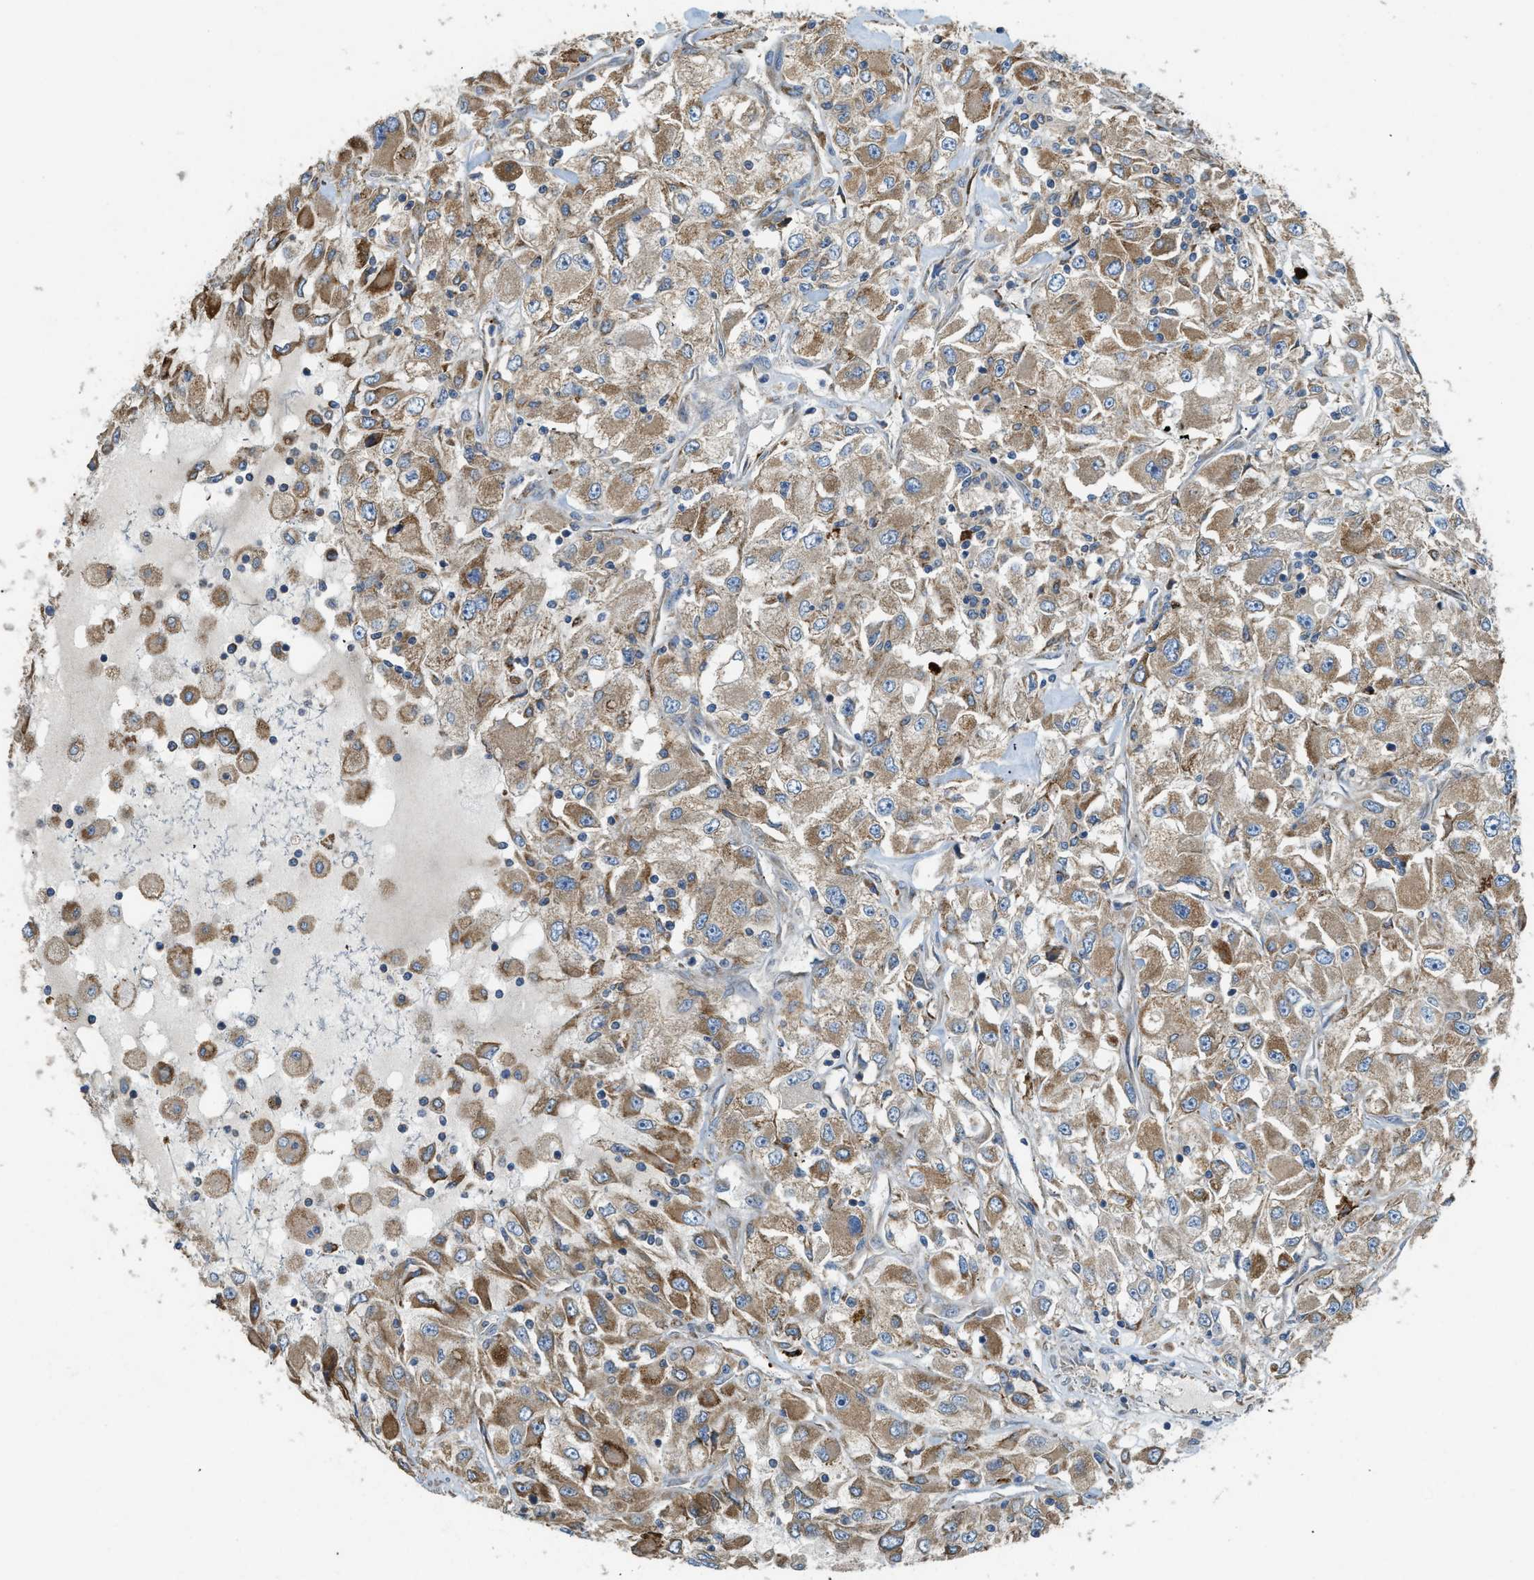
{"staining": {"intensity": "moderate", "quantity": ">75%", "location": "cytoplasmic/membranous"}, "tissue": "renal cancer", "cell_type": "Tumor cells", "image_type": "cancer", "snomed": [{"axis": "morphology", "description": "Adenocarcinoma, NOS"}, {"axis": "topography", "description": "Kidney"}], "caption": "IHC image of adenocarcinoma (renal) stained for a protein (brown), which shows medium levels of moderate cytoplasmic/membranous staining in about >75% of tumor cells.", "gene": "TMEM68", "patient": {"sex": "female", "age": 52}}